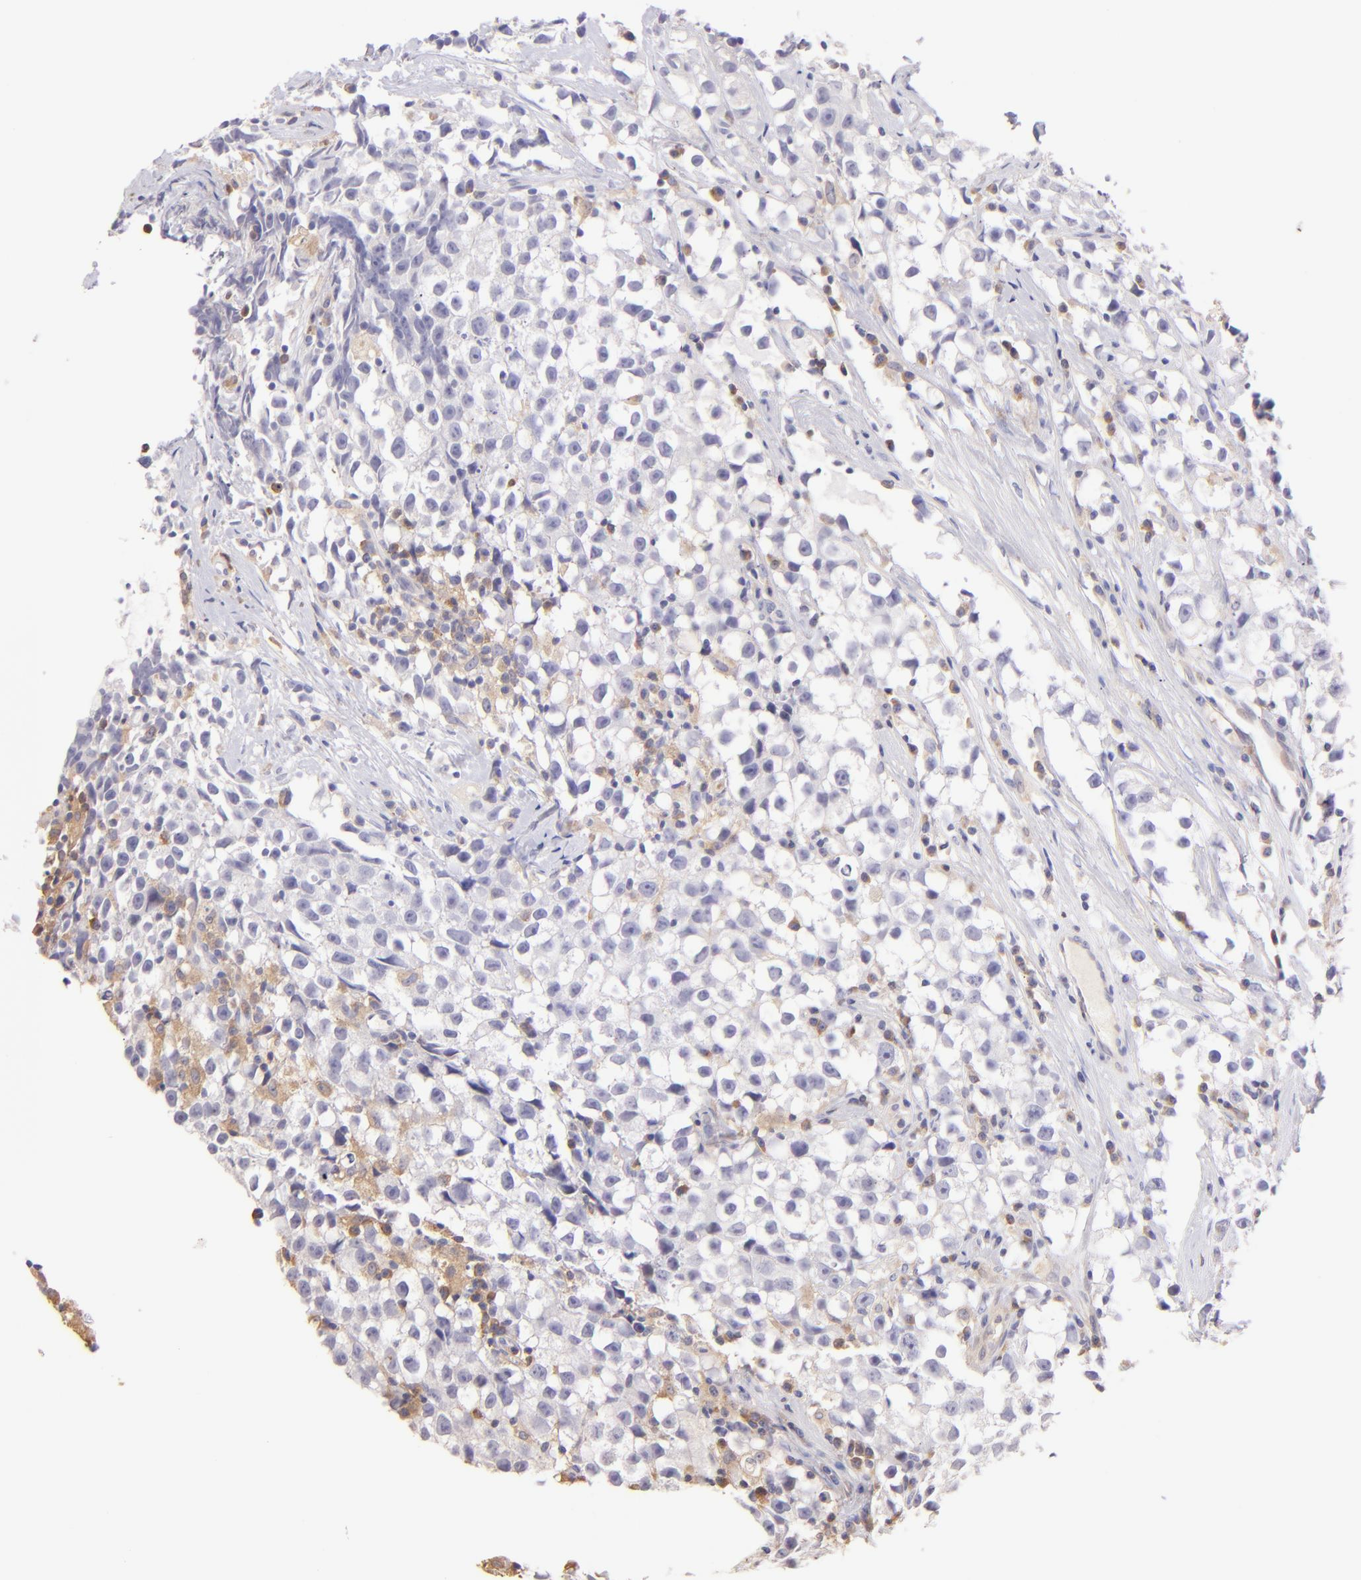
{"staining": {"intensity": "negative", "quantity": "none", "location": "none"}, "tissue": "testis cancer", "cell_type": "Tumor cells", "image_type": "cancer", "snomed": [{"axis": "morphology", "description": "Seminoma, NOS"}, {"axis": "topography", "description": "Testis"}], "caption": "Tumor cells show no significant positivity in testis seminoma.", "gene": "BTK", "patient": {"sex": "male", "age": 35}}